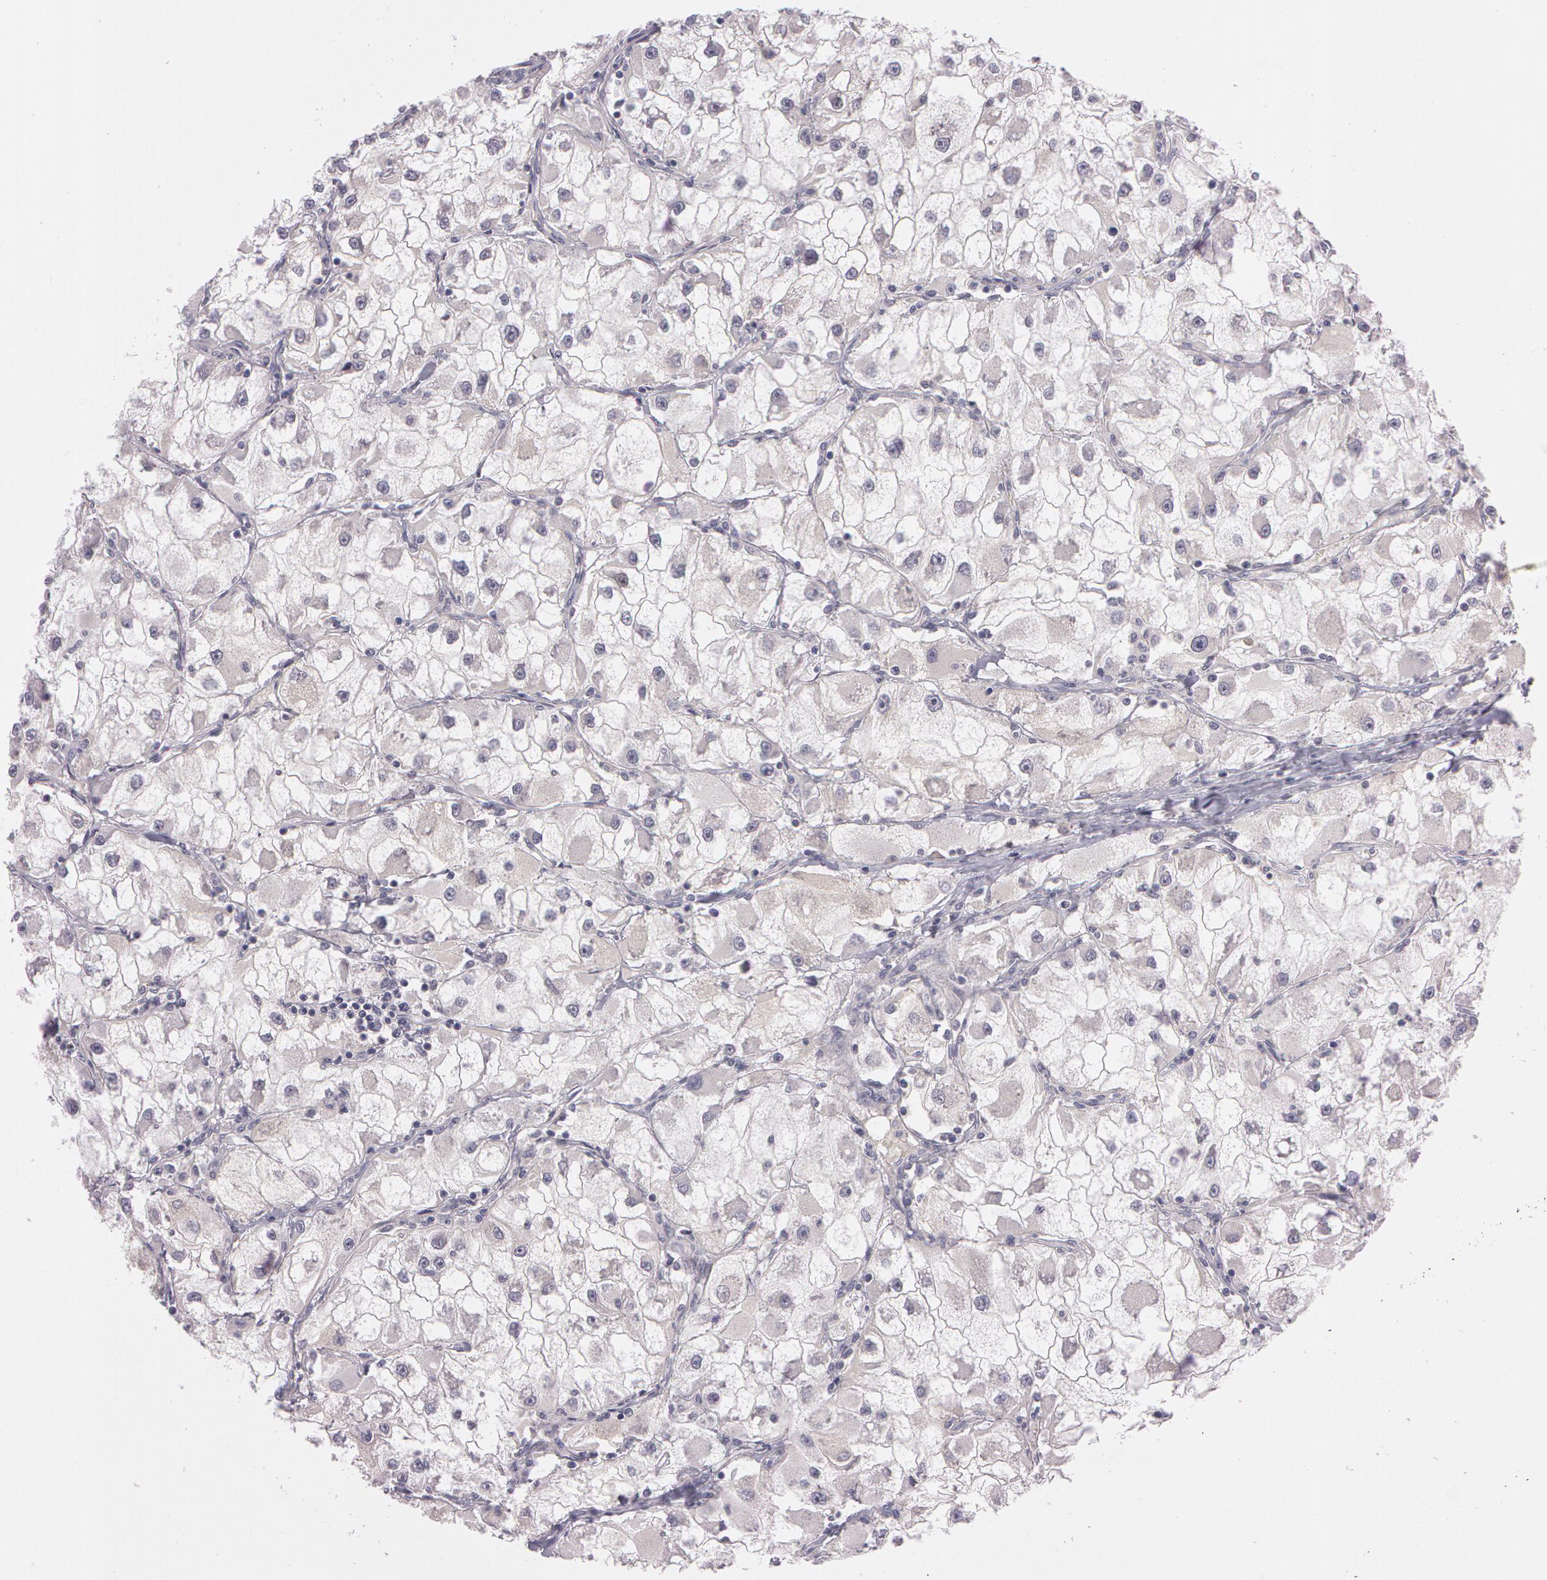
{"staining": {"intensity": "weak", "quantity": "25%-75%", "location": "cytoplasmic/membranous"}, "tissue": "renal cancer", "cell_type": "Tumor cells", "image_type": "cancer", "snomed": [{"axis": "morphology", "description": "Adenocarcinoma, NOS"}, {"axis": "topography", "description": "Kidney"}], "caption": "Tumor cells exhibit low levels of weak cytoplasmic/membranous positivity in about 25%-75% of cells in renal cancer (adenocarcinoma). The staining was performed using DAB, with brown indicating positive protein expression. Nuclei are stained blue with hematoxylin.", "gene": "MXRA5", "patient": {"sex": "female", "age": 73}}